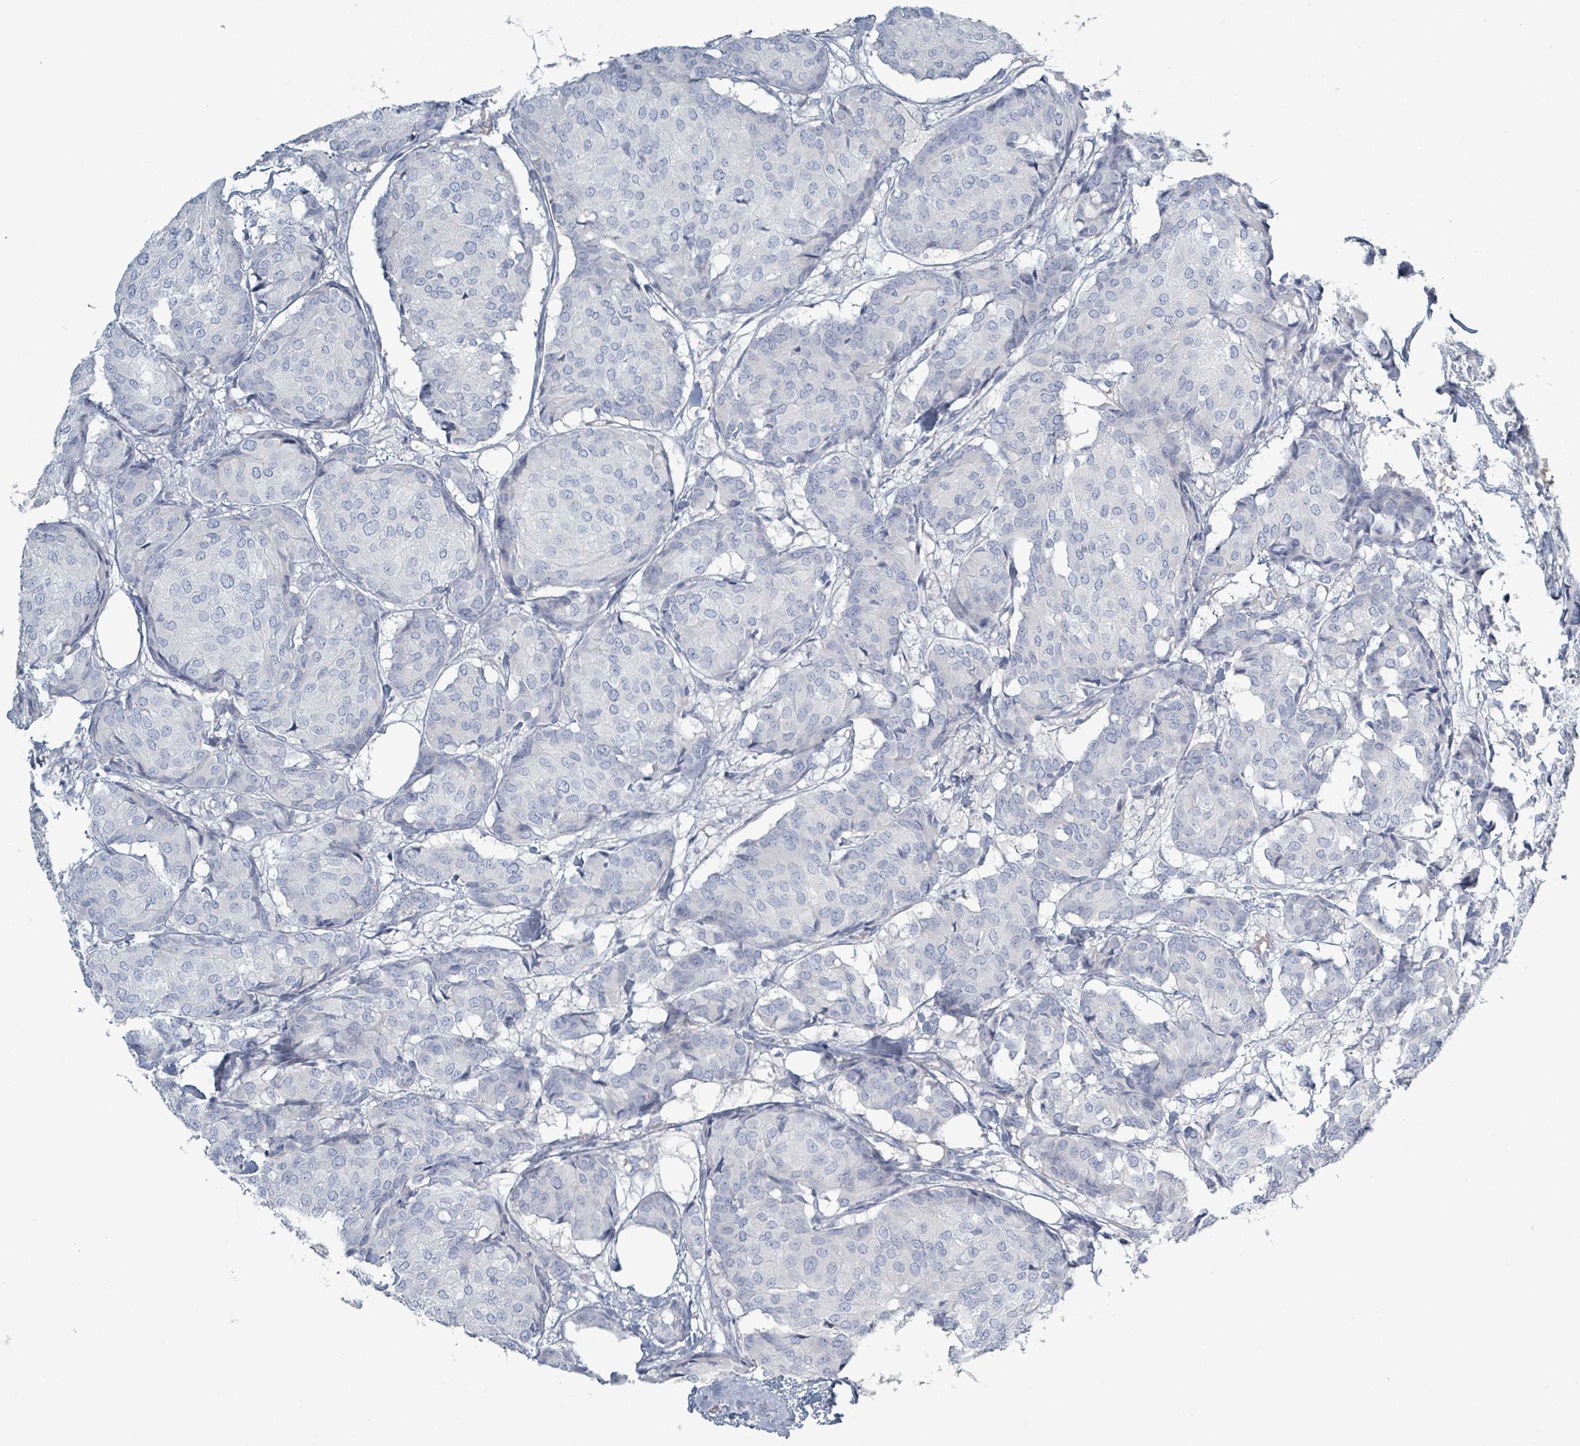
{"staining": {"intensity": "negative", "quantity": "none", "location": "none"}, "tissue": "breast cancer", "cell_type": "Tumor cells", "image_type": "cancer", "snomed": [{"axis": "morphology", "description": "Duct carcinoma"}, {"axis": "topography", "description": "Breast"}], "caption": "IHC histopathology image of human intraductal carcinoma (breast) stained for a protein (brown), which exhibits no staining in tumor cells.", "gene": "HEATR5A", "patient": {"sex": "female", "age": 75}}